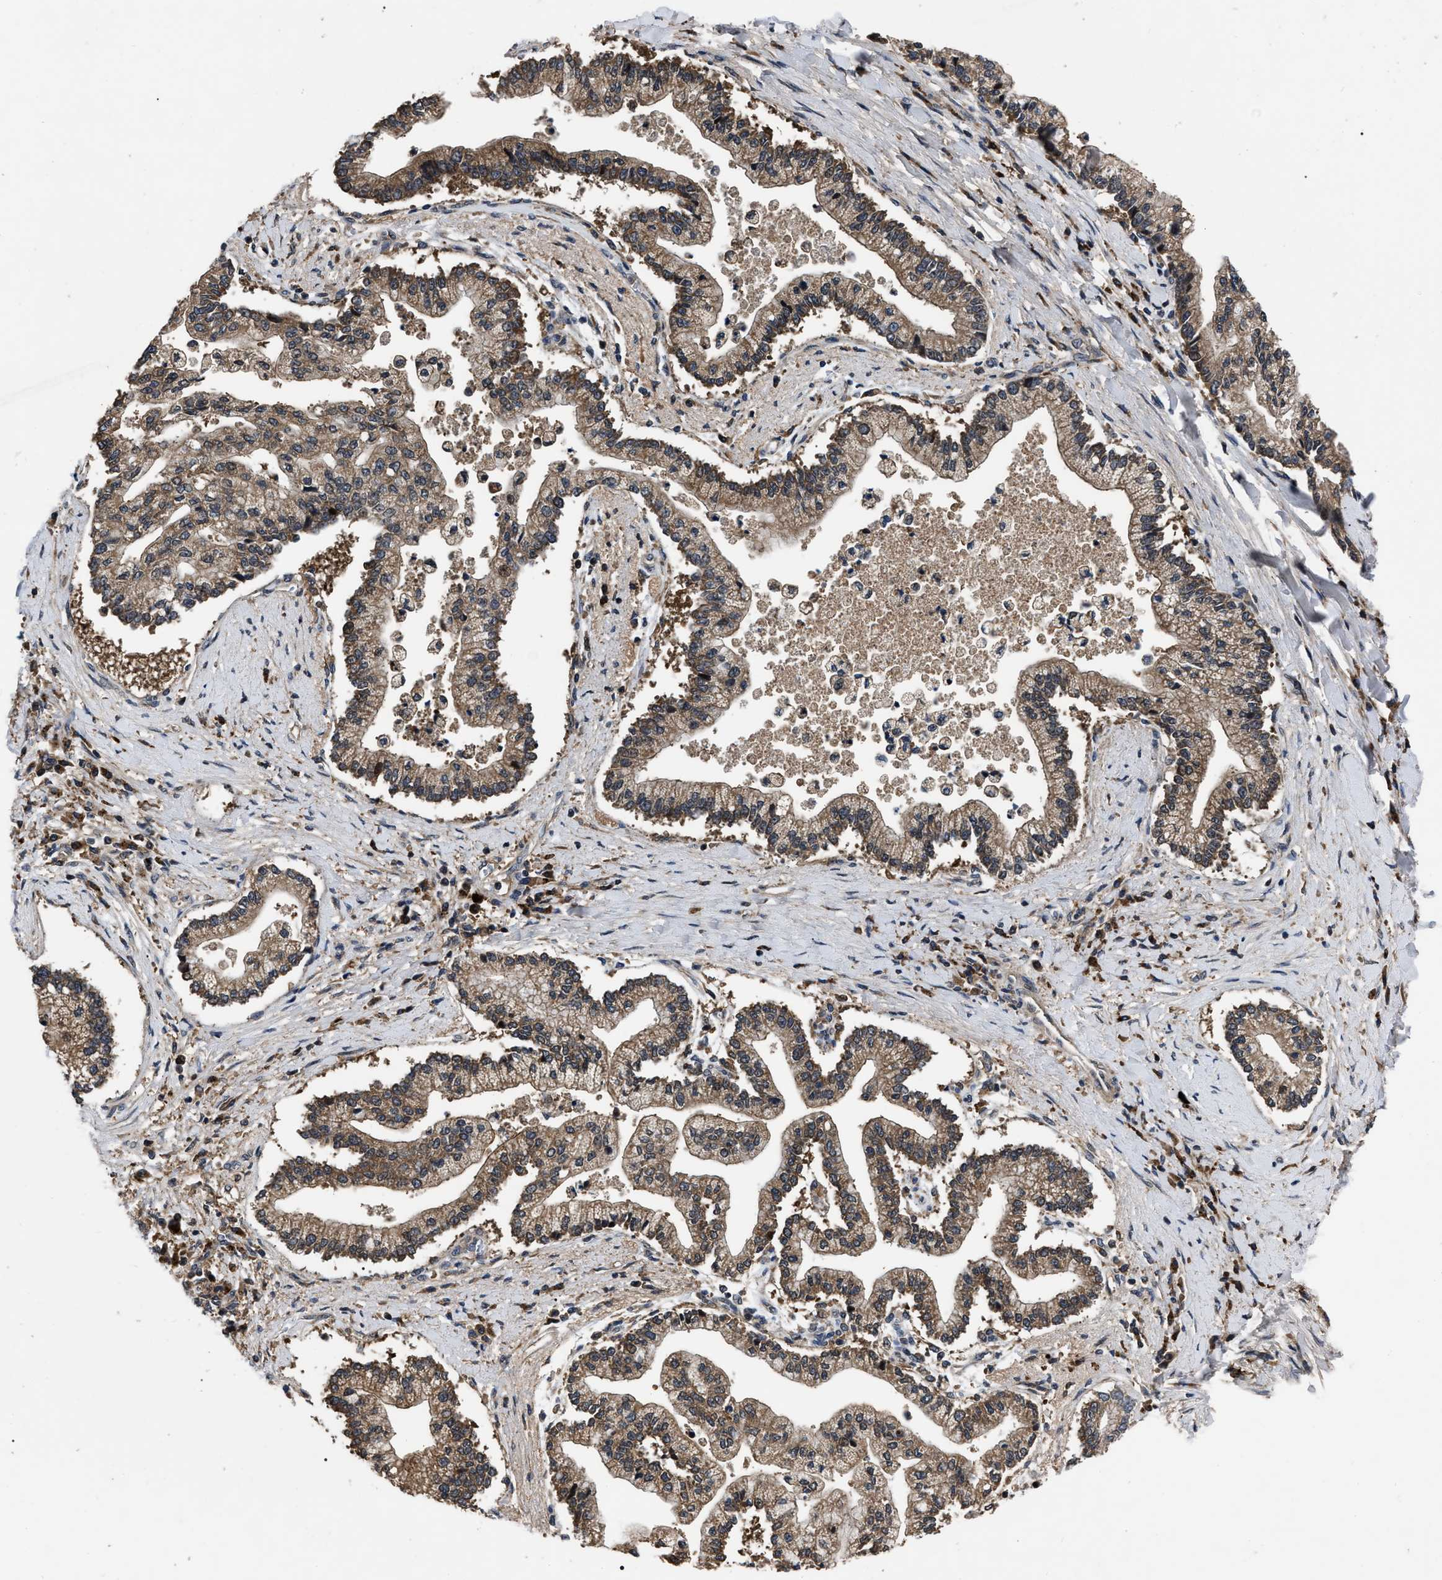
{"staining": {"intensity": "weak", "quantity": ">75%", "location": "cytoplasmic/membranous"}, "tissue": "liver cancer", "cell_type": "Tumor cells", "image_type": "cancer", "snomed": [{"axis": "morphology", "description": "Cholangiocarcinoma"}, {"axis": "topography", "description": "Liver"}], "caption": "IHC of human liver cholangiocarcinoma shows low levels of weak cytoplasmic/membranous positivity in approximately >75% of tumor cells.", "gene": "PPWD1", "patient": {"sex": "male", "age": 50}}